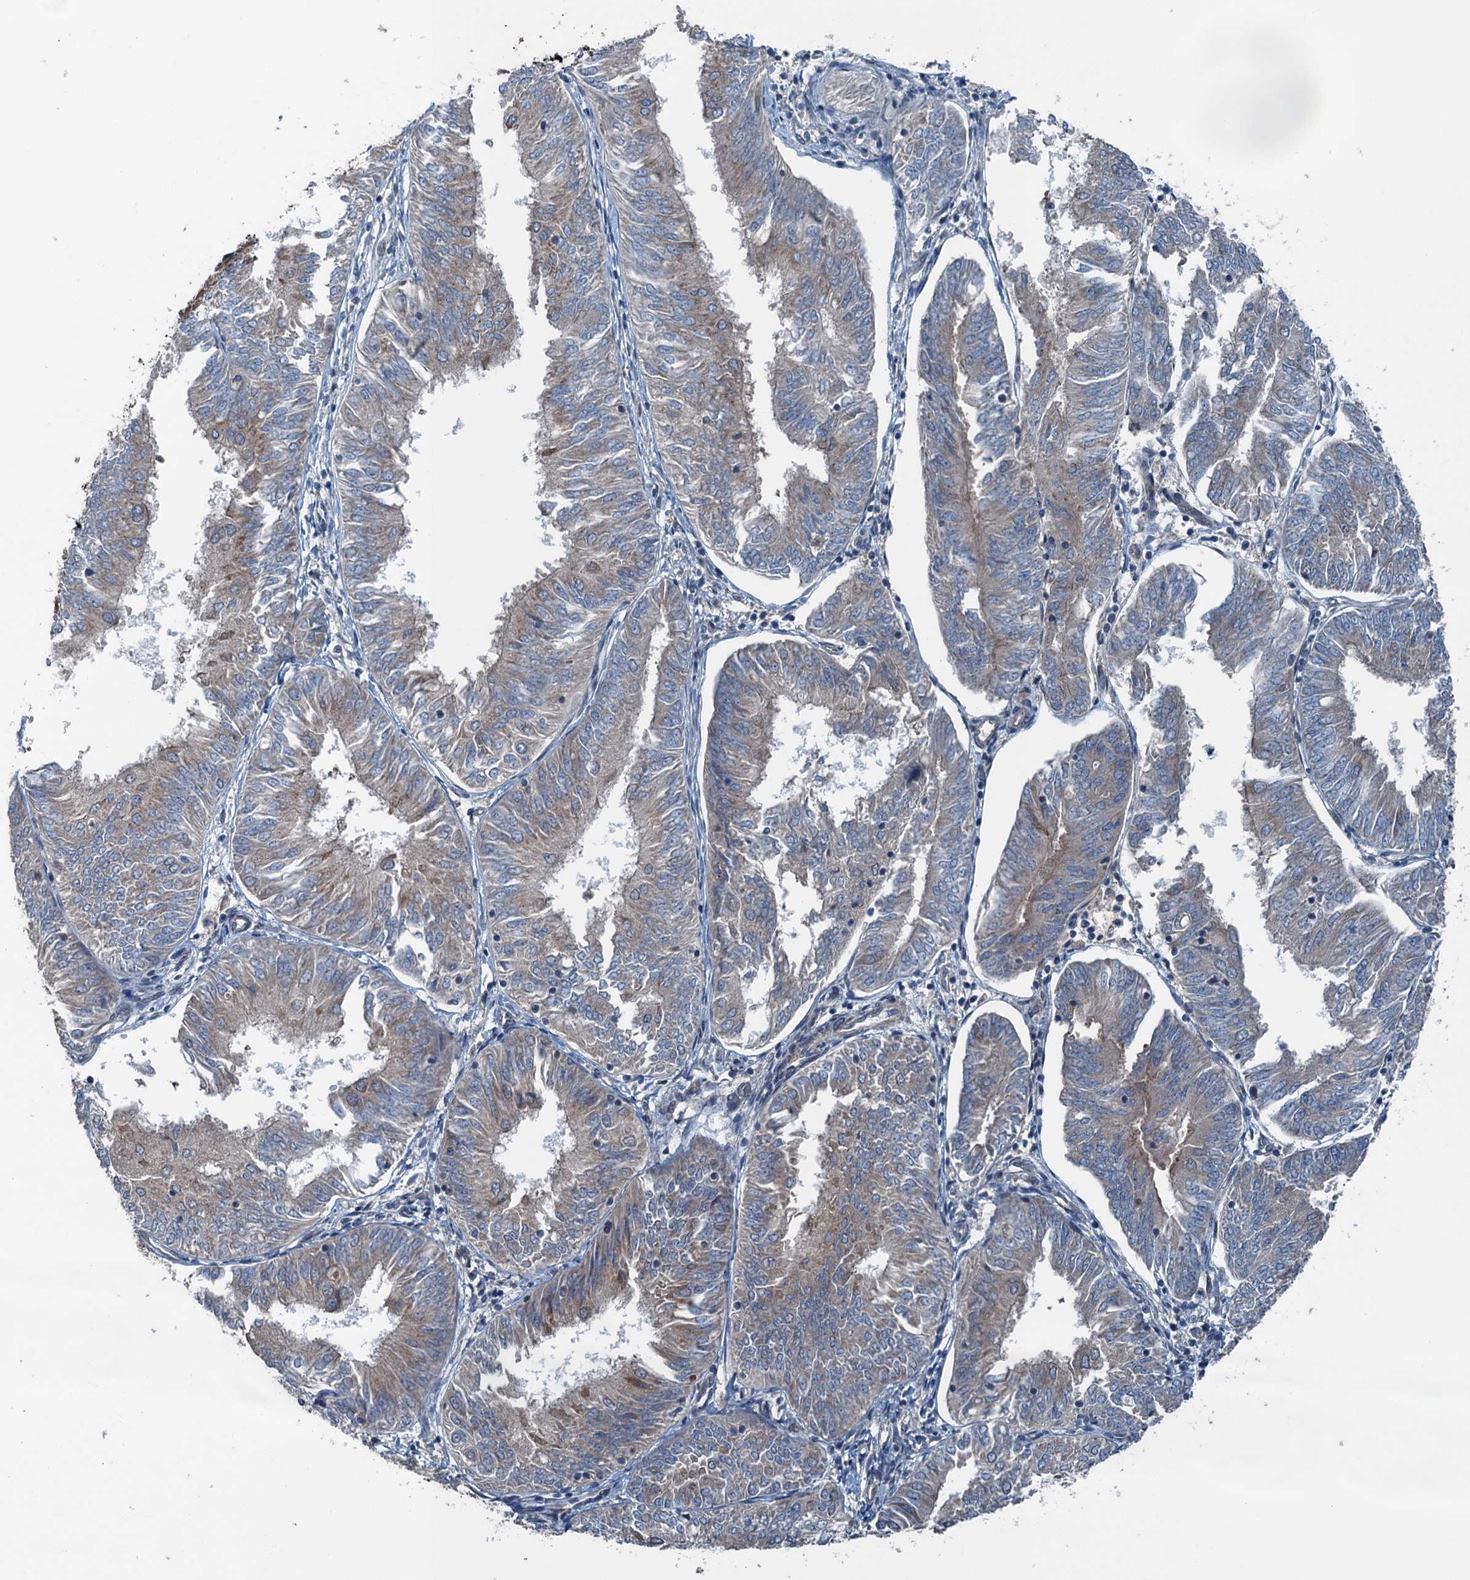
{"staining": {"intensity": "weak", "quantity": "<25%", "location": "cytoplasmic/membranous"}, "tissue": "endometrial cancer", "cell_type": "Tumor cells", "image_type": "cancer", "snomed": [{"axis": "morphology", "description": "Adenocarcinoma, NOS"}, {"axis": "topography", "description": "Endometrium"}], "caption": "IHC of human adenocarcinoma (endometrial) reveals no expression in tumor cells.", "gene": "TRAPPC8", "patient": {"sex": "female", "age": 58}}